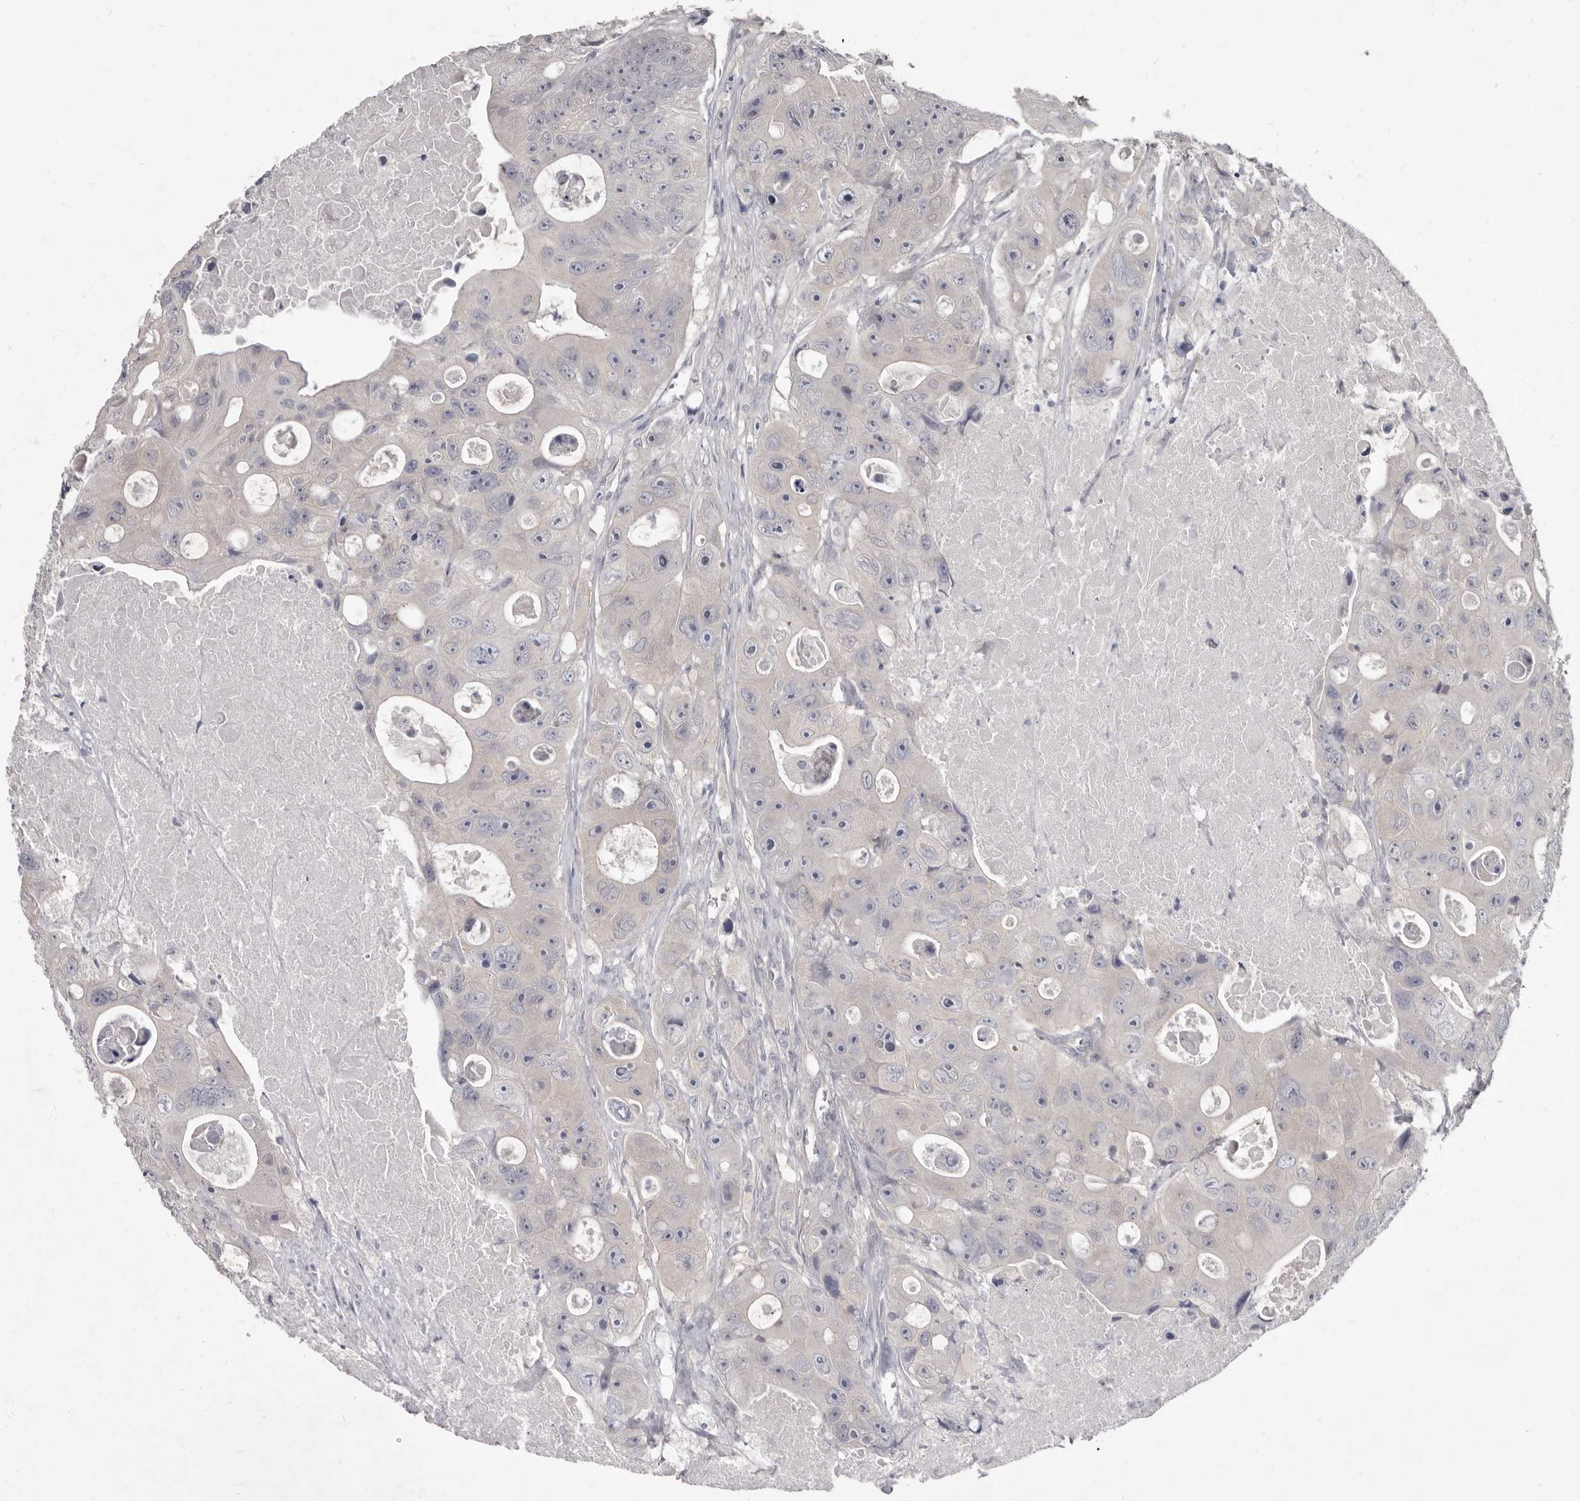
{"staining": {"intensity": "negative", "quantity": "none", "location": "none"}, "tissue": "colorectal cancer", "cell_type": "Tumor cells", "image_type": "cancer", "snomed": [{"axis": "morphology", "description": "Adenocarcinoma, NOS"}, {"axis": "topography", "description": "Colon"}], "caption": "A high-resolution histopathology image shows immunohistochemistry (IHC) staining of adenocarcinoma (colorectal), which shows no significant staining in tumor cells. (Stains: DAB IHC with hematoxylin counter stain, Microscopy: brightfield microscopy at high magnification).", "gene": "GSK3B", "patient": {"sex": "female", "age": 46}}